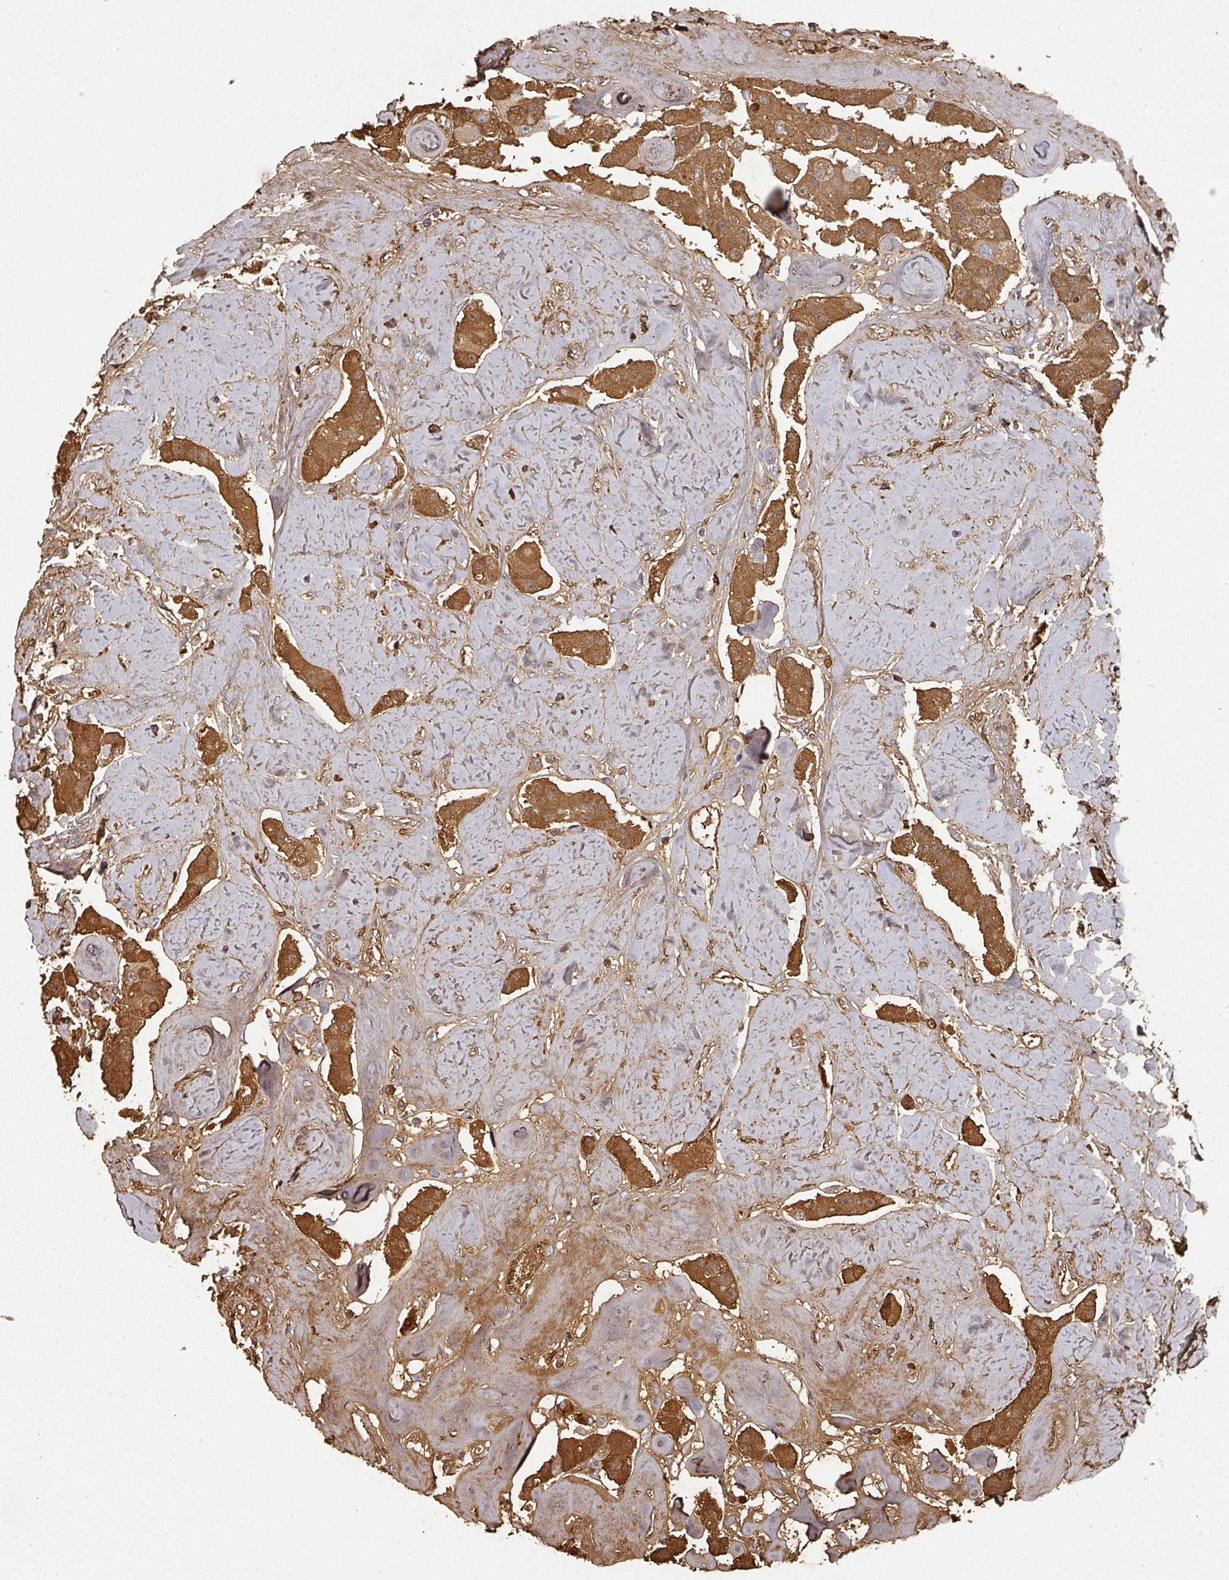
{"staining": {"intensity": "strong", "quantity": ">75%", "location": "cytoplasmic/membranous,nuclear"}, "tissue": "carcinoid", "cell_type": "Tumor cells", "image_type": "cancer", "snomed": [{"axis": "morphology", "description": "Carcinoid, malignant, NOS"}, {"axis": "topography", "description": "Pancreas"}], "caption": "Malignant carcinoid stained with DAB (3,3'-diaminobenzidine) immunohistochemistry (IHC) reveals high levels of strong cytoplasmic/membranous and nuclear positivity in about >75% of tumor cells. (brown staining indicates protein expression, while blue staining denotes nuclei).", "gene": "ALB", "patient": {"sex": "male", "age": 41}}